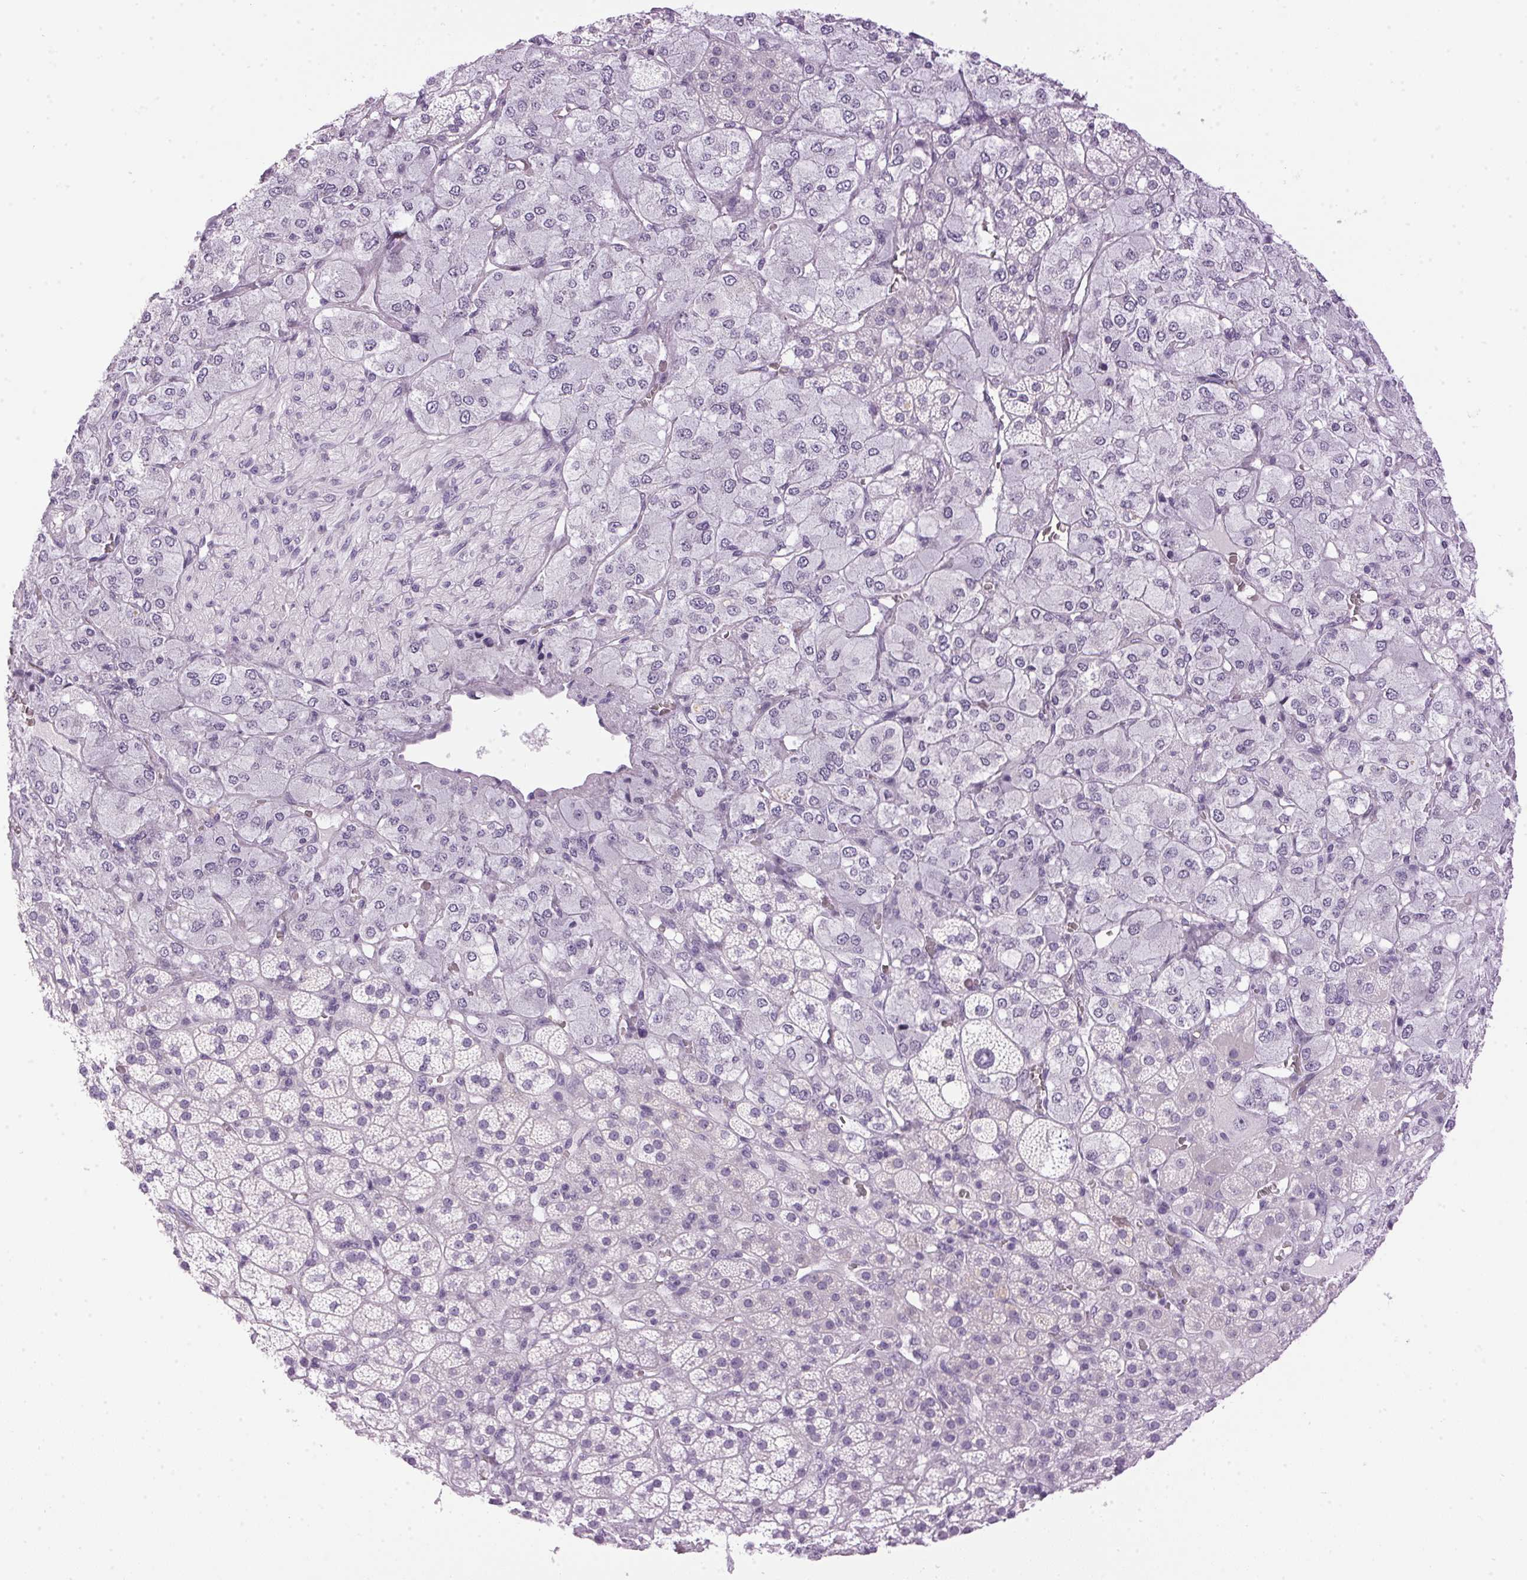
{"staining": {"intensity": "negative", "quantity": "none", "location": "none"}, "tissue": "adrenal gland", "cell_type": "Glandular cells", "image_type": "normal", "snomed": [{"axis": "morphology", "description": "Normal tissue, NOS"}, {"axis": "topography", "description": "Adrenal gland"}], "caption": "Glandular cells show no significant staining in benign adrenal gland.", "gene": "SP7", "patient": {"sex": "female", "age": 60}}